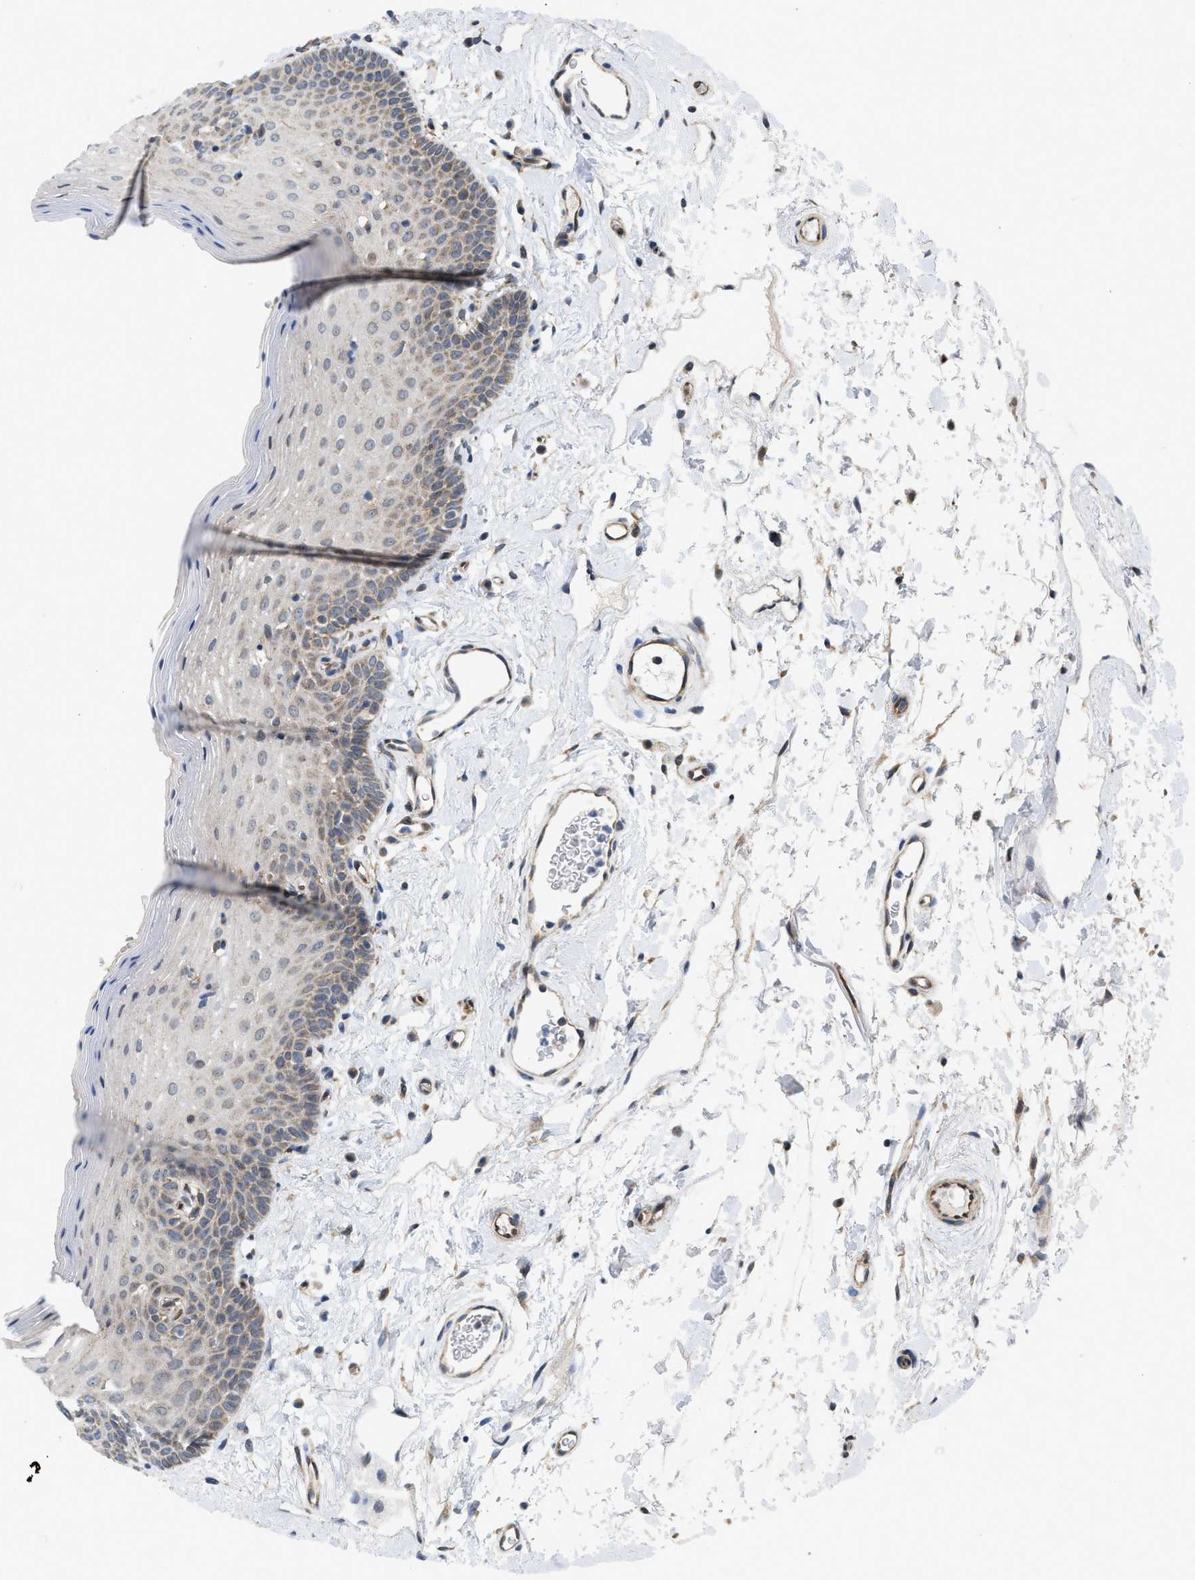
{"staining": {"intensity": "weak", "quantity": "25%-75%", "location": "cytoplasmic/membranous"}, "tissue": "oral mucosa", "cell_type": "Squamous epithelial cells", "image_type": "normal", "snomed": [{"axis": "morphology", "description": "Normal tissue, NOS"}, {"axis": "topography", "description": "Oral tissue"}], "caption": "Immunohistochemical staining of normal oral mucosa shows weak cytoplasmic/membranous protein staining in about 25%-75% of squamous epithelial cells. Immunohistochemistry (ihc) stains the protein of interest in brown and the nuclei are stained blue.", "gene": "EOGT", "patient": {"sex": "male", "age": 66}}